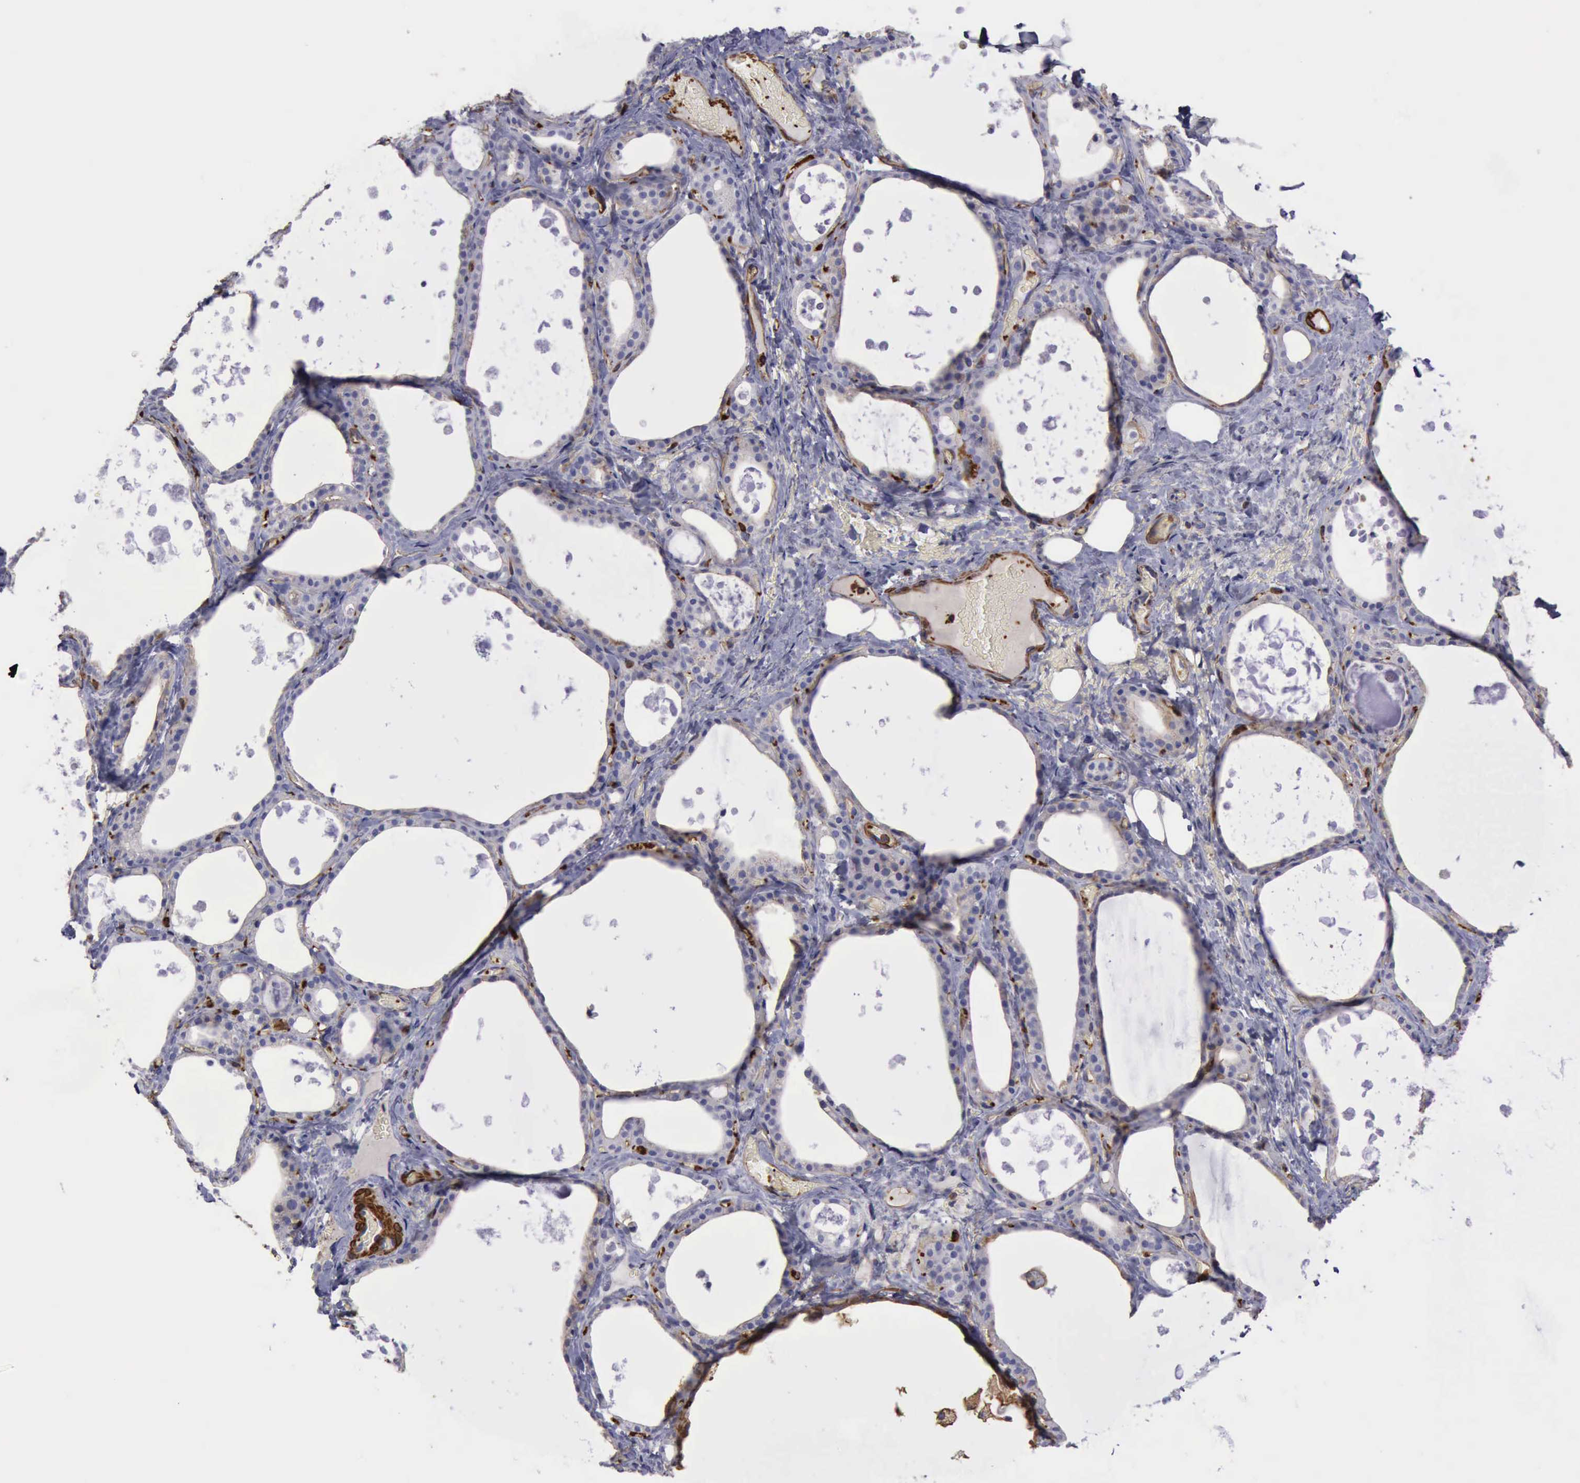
{"staining": {"intensity": "moderate", "quantity": "<25%", "location": "cytoplasmic/membranous"}, "tissue": "thyroid gland", "cell_type": "Glandular cells", "image_type": "normal", "snomed": [{"axis": "morphology", "description": "Normal tissue, NOS"}, {"axis": "topography", "description": "Thyroid gland"}], "caption": "An immunohistochemistry (IHC) photomicrograph of normal tissue is shown. Protein staining in brown highlights moderate cytoplasmic/membranous positivity in thyroid gland within glandular cells.", "gene": "FLNA", "patient": {"sex": "male", "age": 61}}